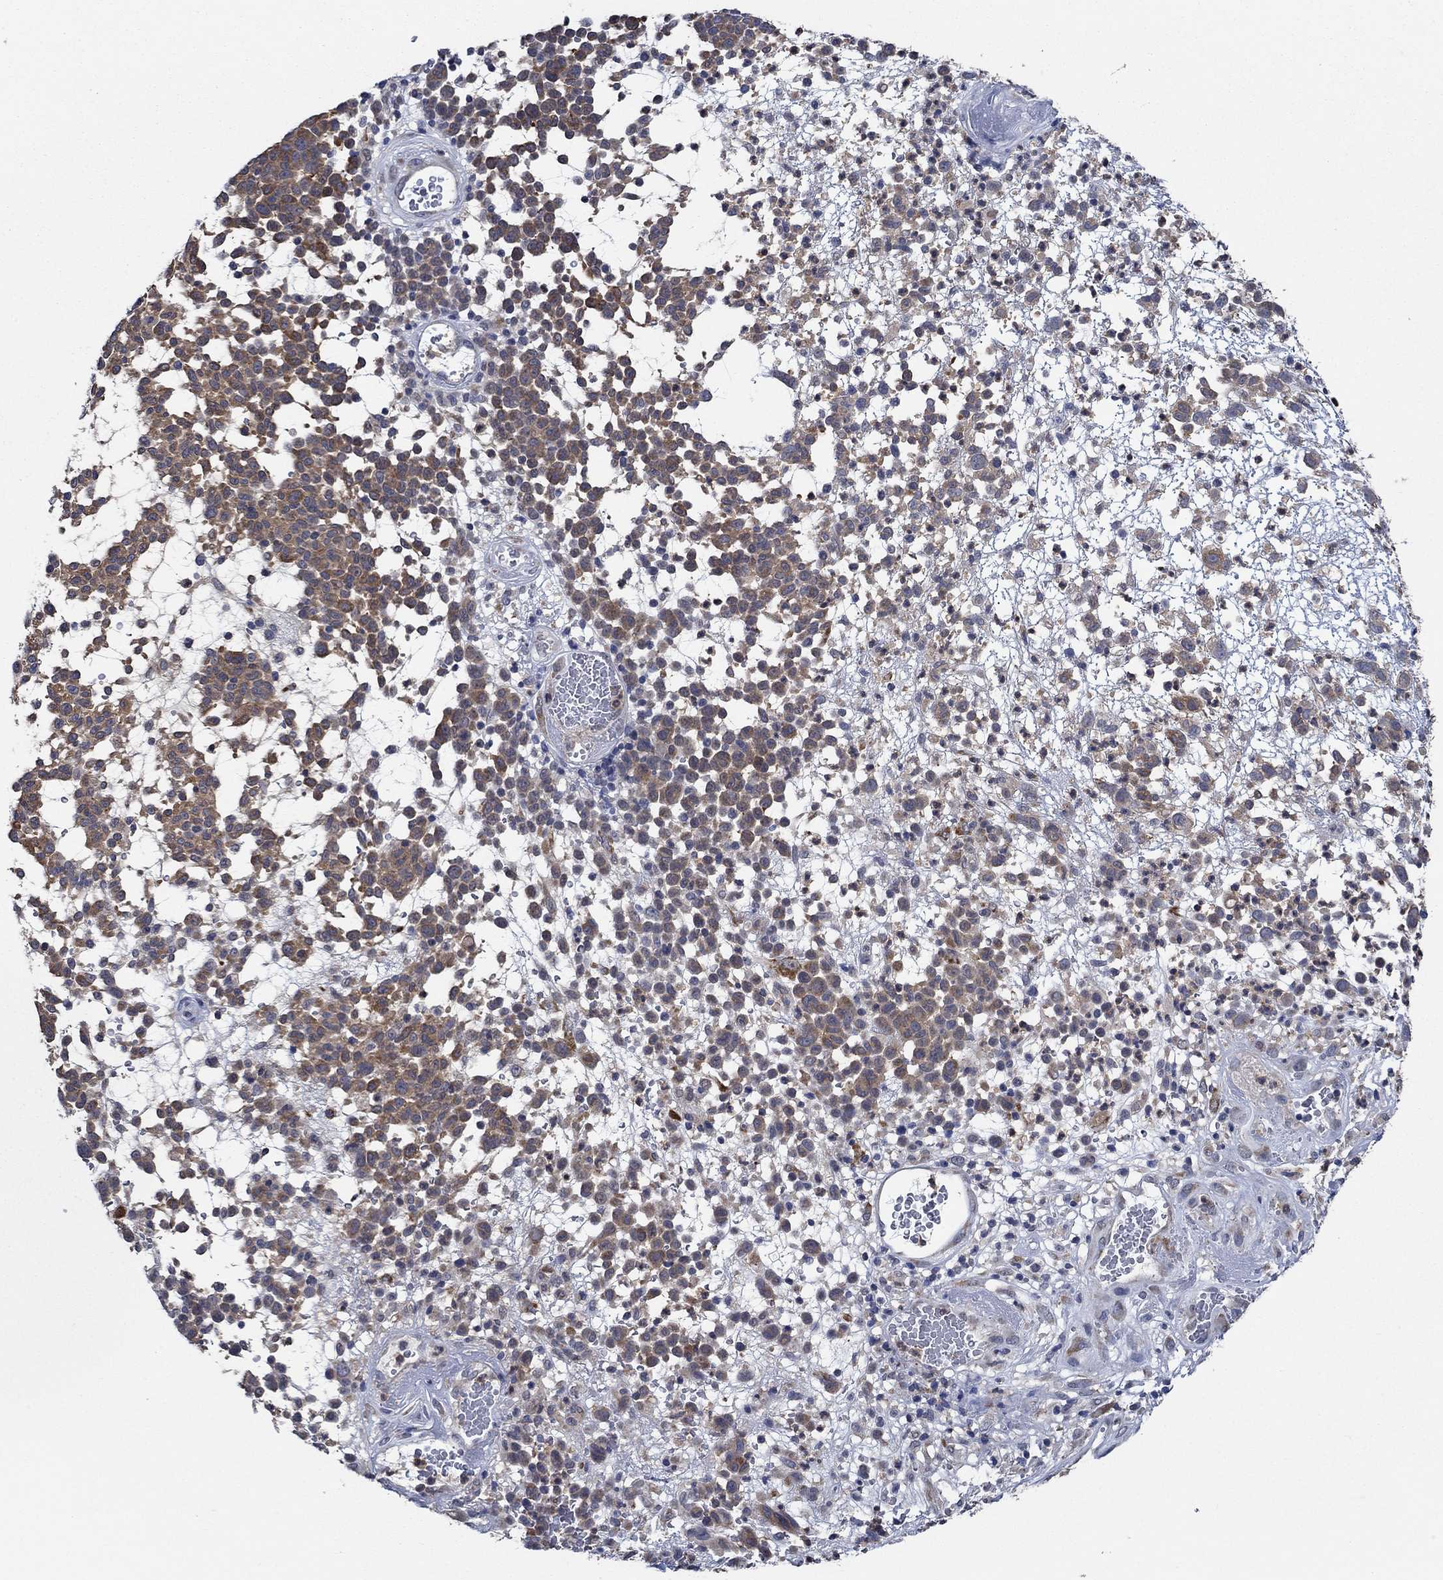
{"staining": {"intensity": "moderate", "quantity": ">75%", "location": "cytoplasmic/membranous"}, "tissue": "melanoma", "cell_type": "Tumor cells", "image_type": "cancer", "snomed": [{"axis": "morphology", "description": "Malignant melanoma, NOS"}, {"axis": "topography", "description": "Skin"}], "caption": "Human malignant melanoma stained with a protein marker displays moderate staining in tumor cells.", "gene": "DACT1", "patient": {"sex": "male", "age": 59}}